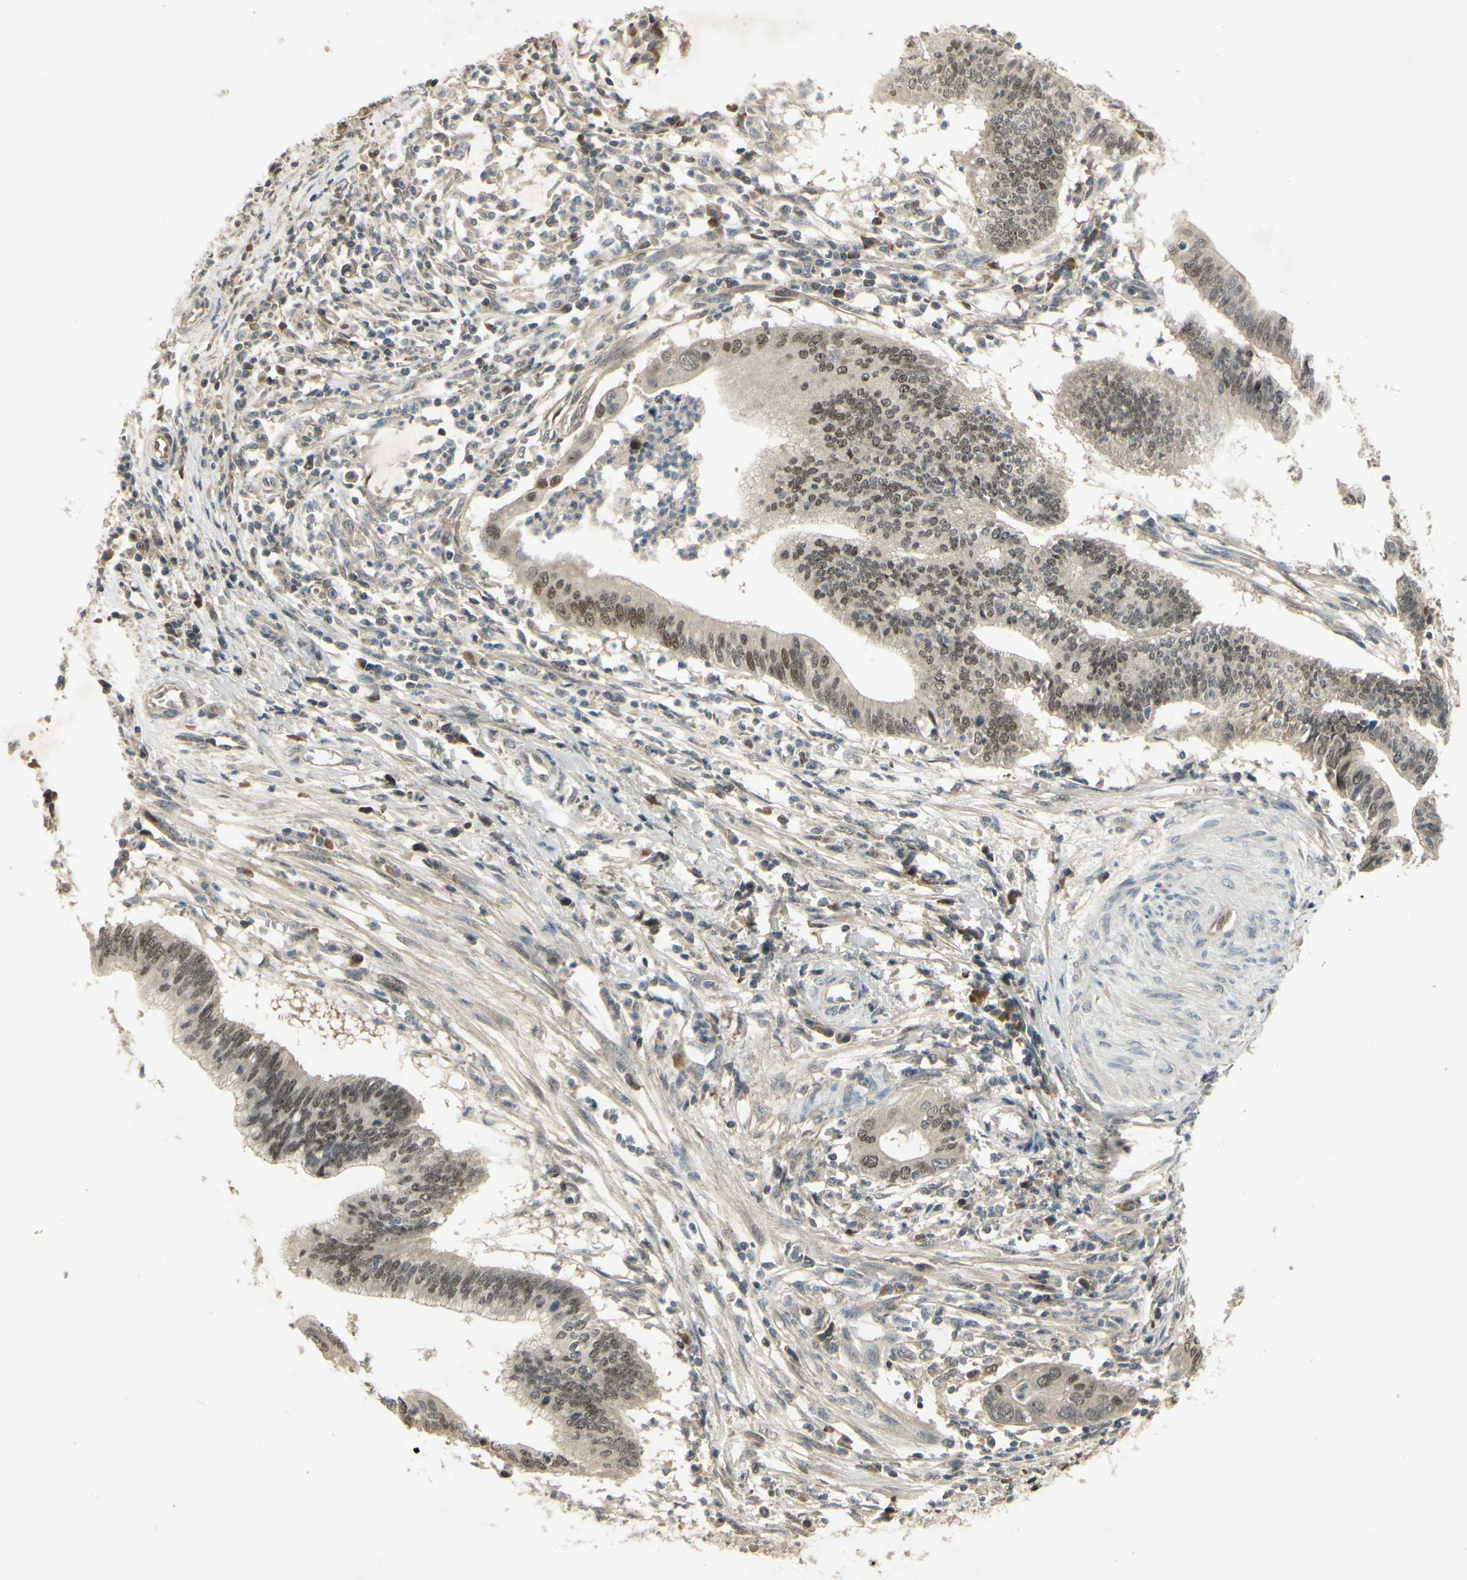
{"staining": {"intensity": "moderate", "quantity": "25%-75%", "location": "nuclear"}, "tissue": "cervical cancer", "cell_type": "Tumor cells", "image_type": "cancer", "snomed": [{"axis": "morphology", "description": "Adenocarcinoma, NOS"}, {"axis": "topography", "description": "Cervix"}], "caption": "A brown stain highlights moderate nuclear positivity of a protein in human adenocarcinoma (cervical) tumor cells. The staining was performed using DAB to visualize the protein expression in brown, while the nuclei were stained in blue with hematoxylin (Magnification: 20x).", "gene": "RAD18", "patient": {"sex": "female", "age": 36}}